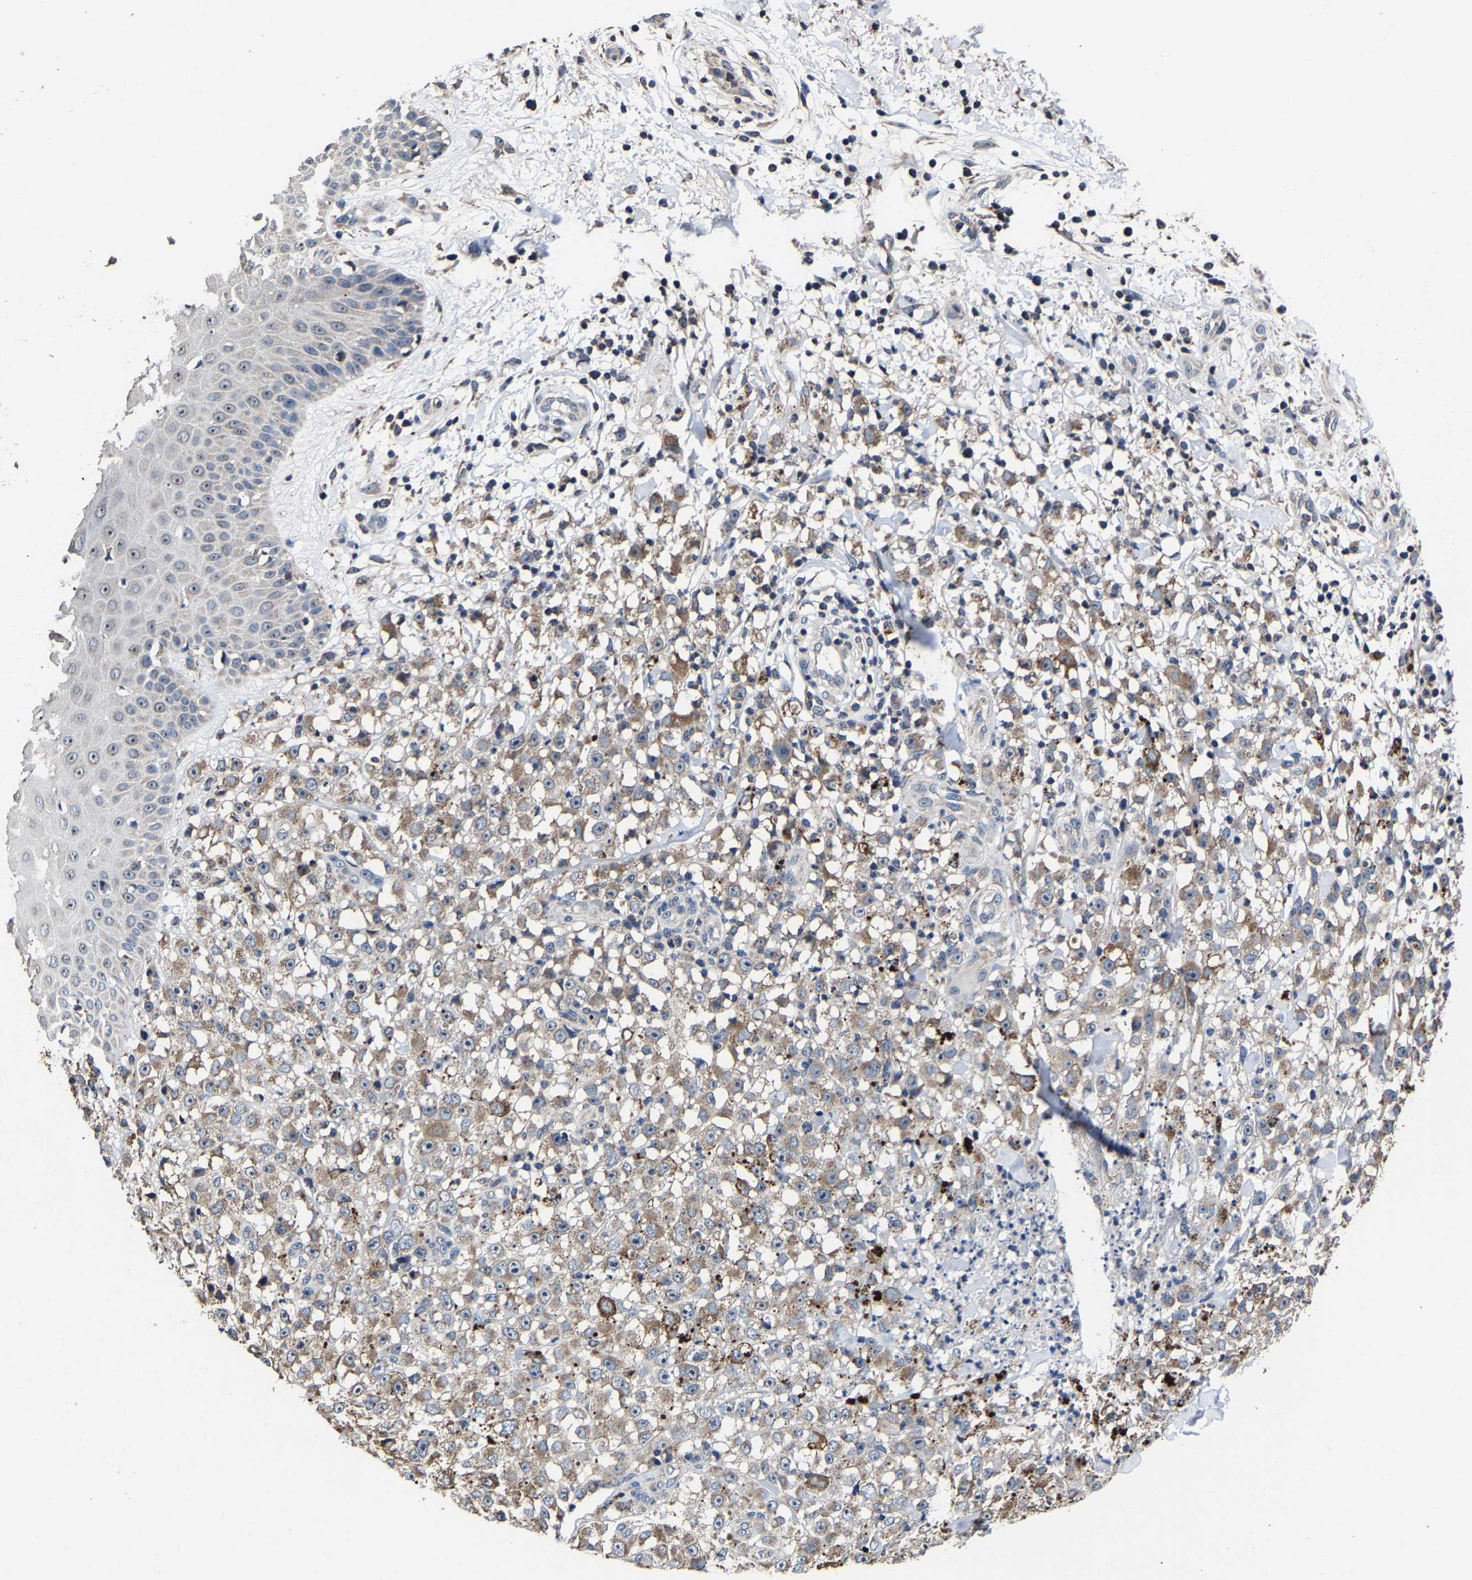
{"staining": {"intensity": "moderate", "quantity": "25%-75%", "location": "cytoplasmic/membranous,nuclear"}, "tissue": "melanoma", "cell_type": "Tumor cells", "image_type": "cancer", "snomed": [{"axis": "morphology", "description": "Malignant melanoma, NOS"}, {"axis": "topography", "description": "Skin"}], "caption": "Malignant melanoma tissue displays moderate cytoplasmic/membranous and nuclear positivity in about 25%-75% of tumor cells", "gene": "ZCCHC7", "patient": {"sex": "female", "age": 82}}